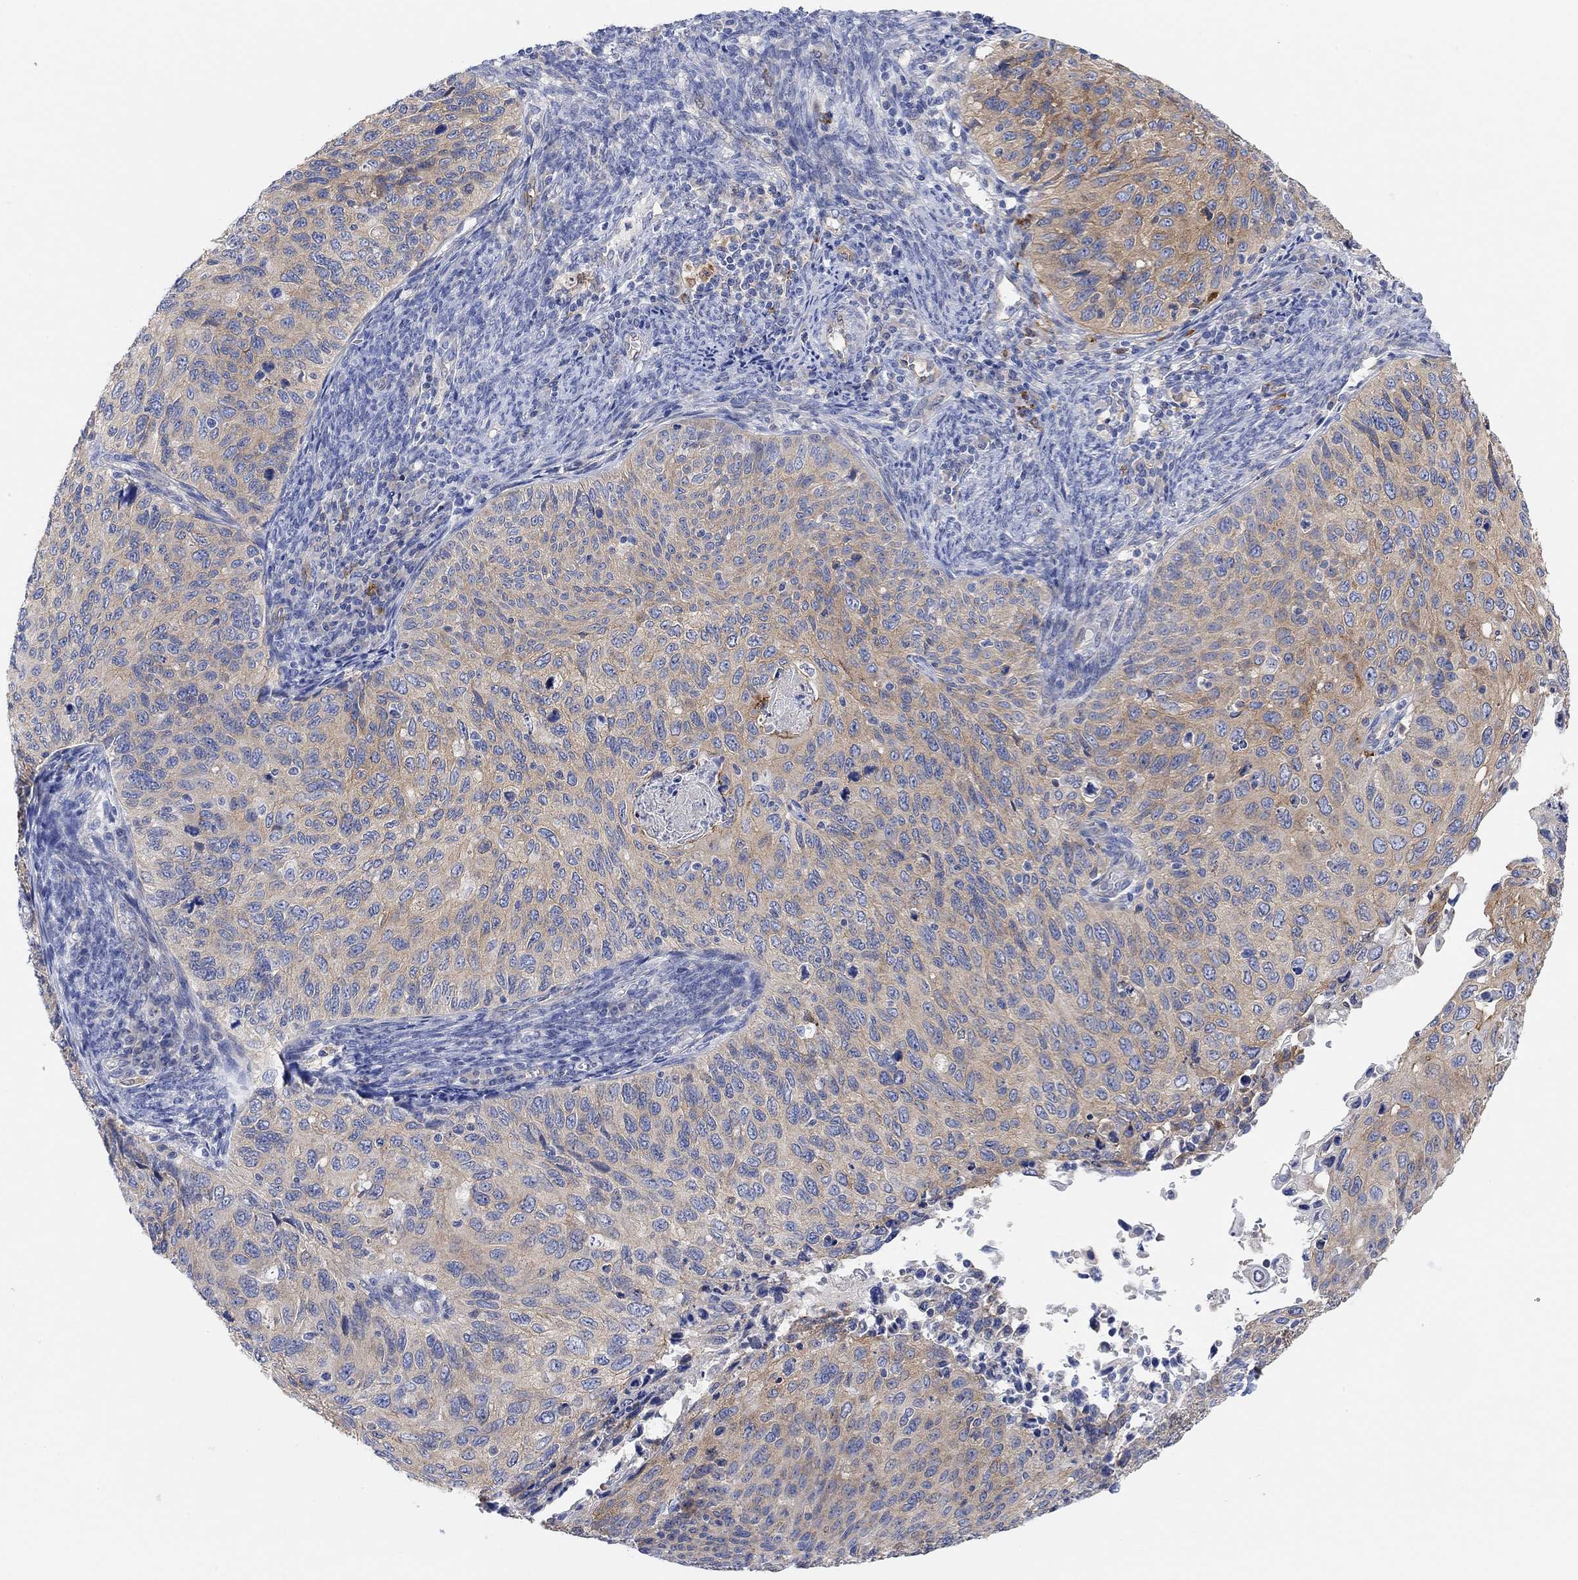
{"staining": {"intensity": "moderate", "quantity": "<25%", "location": "cytoplasmic/membranous"}, "tissue": "cervical cancer", "cell_type": "Tumor cells", "image_type": "cancer", "snomed": [{"axis": "morphology", "description": "Squamous cell carcinoma, NOS"}, {"axis": "topography", "description": "Cervix"}], "caption": "An IHC micrograph of neoplastic tissue is shown. Protein staining in brown labels moderate cytoplasmic/membranous positivity in cervical squamous cell carcinoma within tumor cells.", "gene": "RGS1", "patient": {"sex": "female", "age": 70}}